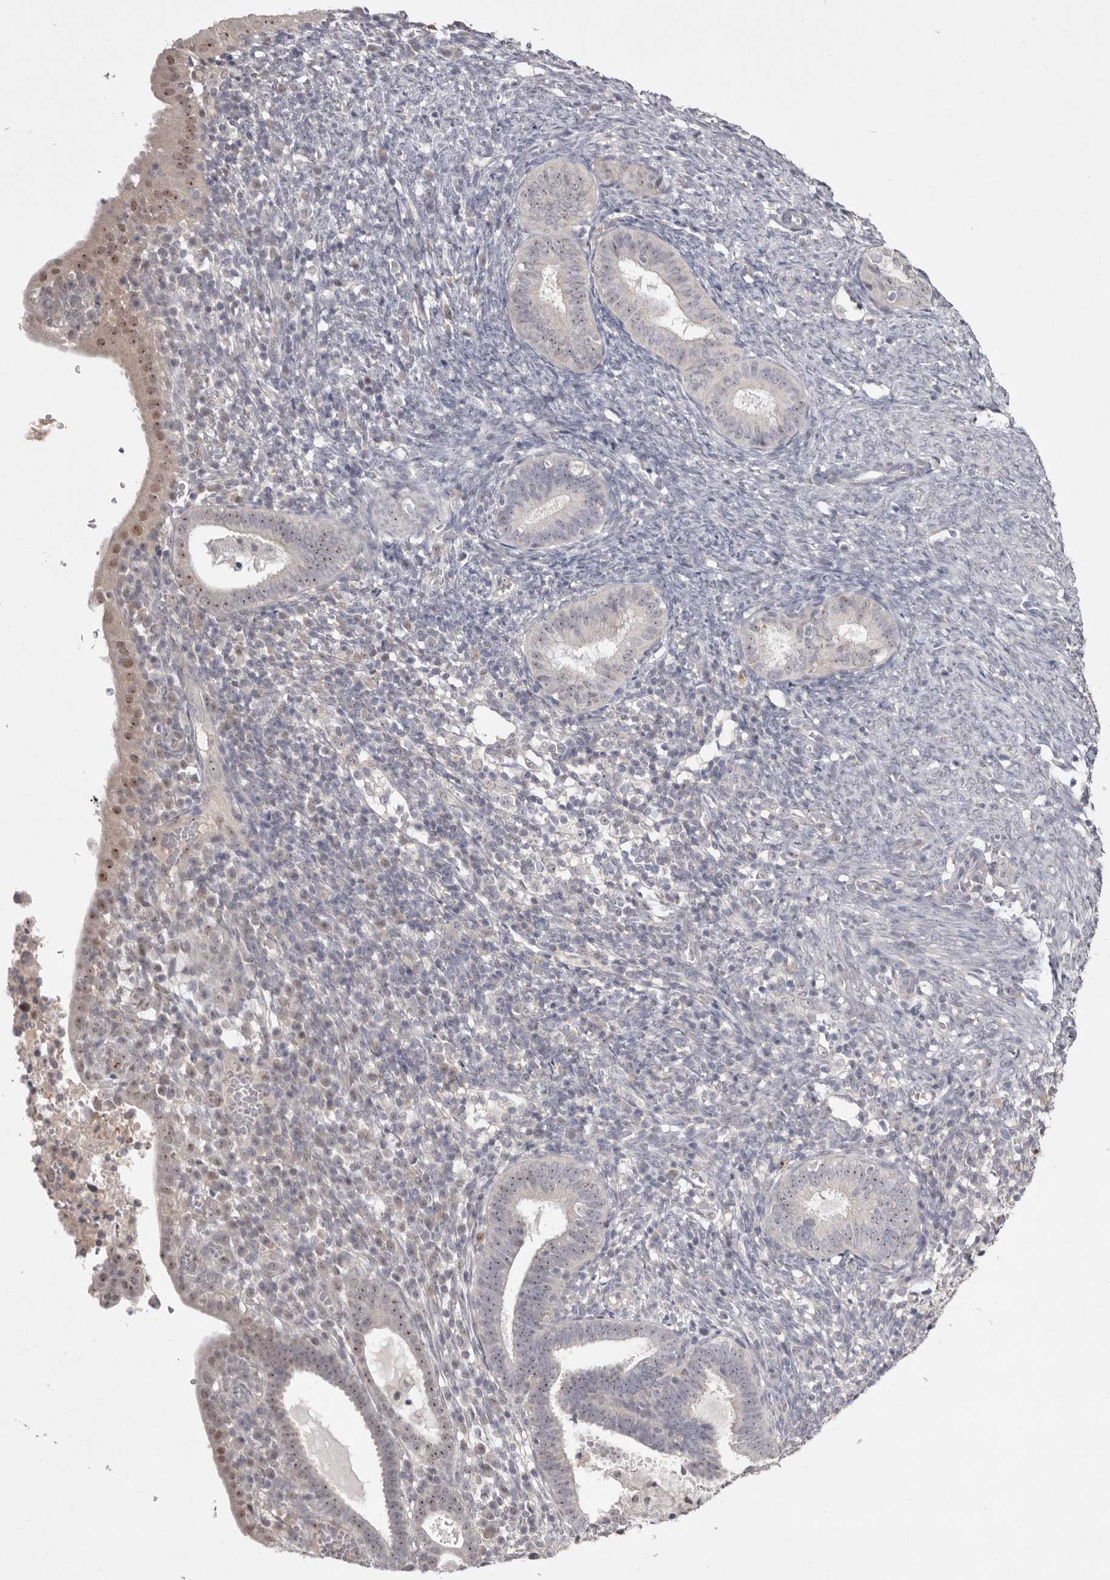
{"staining": {"intensity": "moderate", "quantity": "<25%", "location": "cytoplasmic/membranous,nuclear"}, "tissue": "endometrial cancer", "cell_type": "Tumor cells", "image_type": "cancer", "snomed": [{"axis": "morphology", "description": "Adenocarcinoma, NOS"}, {"axis": "topography", "description": "Uterus"}], "caption": "Endometrial adenocarcinoma stained with a protein marker exhibits moderate staining in tumor cells.", "gene": "TADA1", "patient": {"sex": "female", "age": 77}}